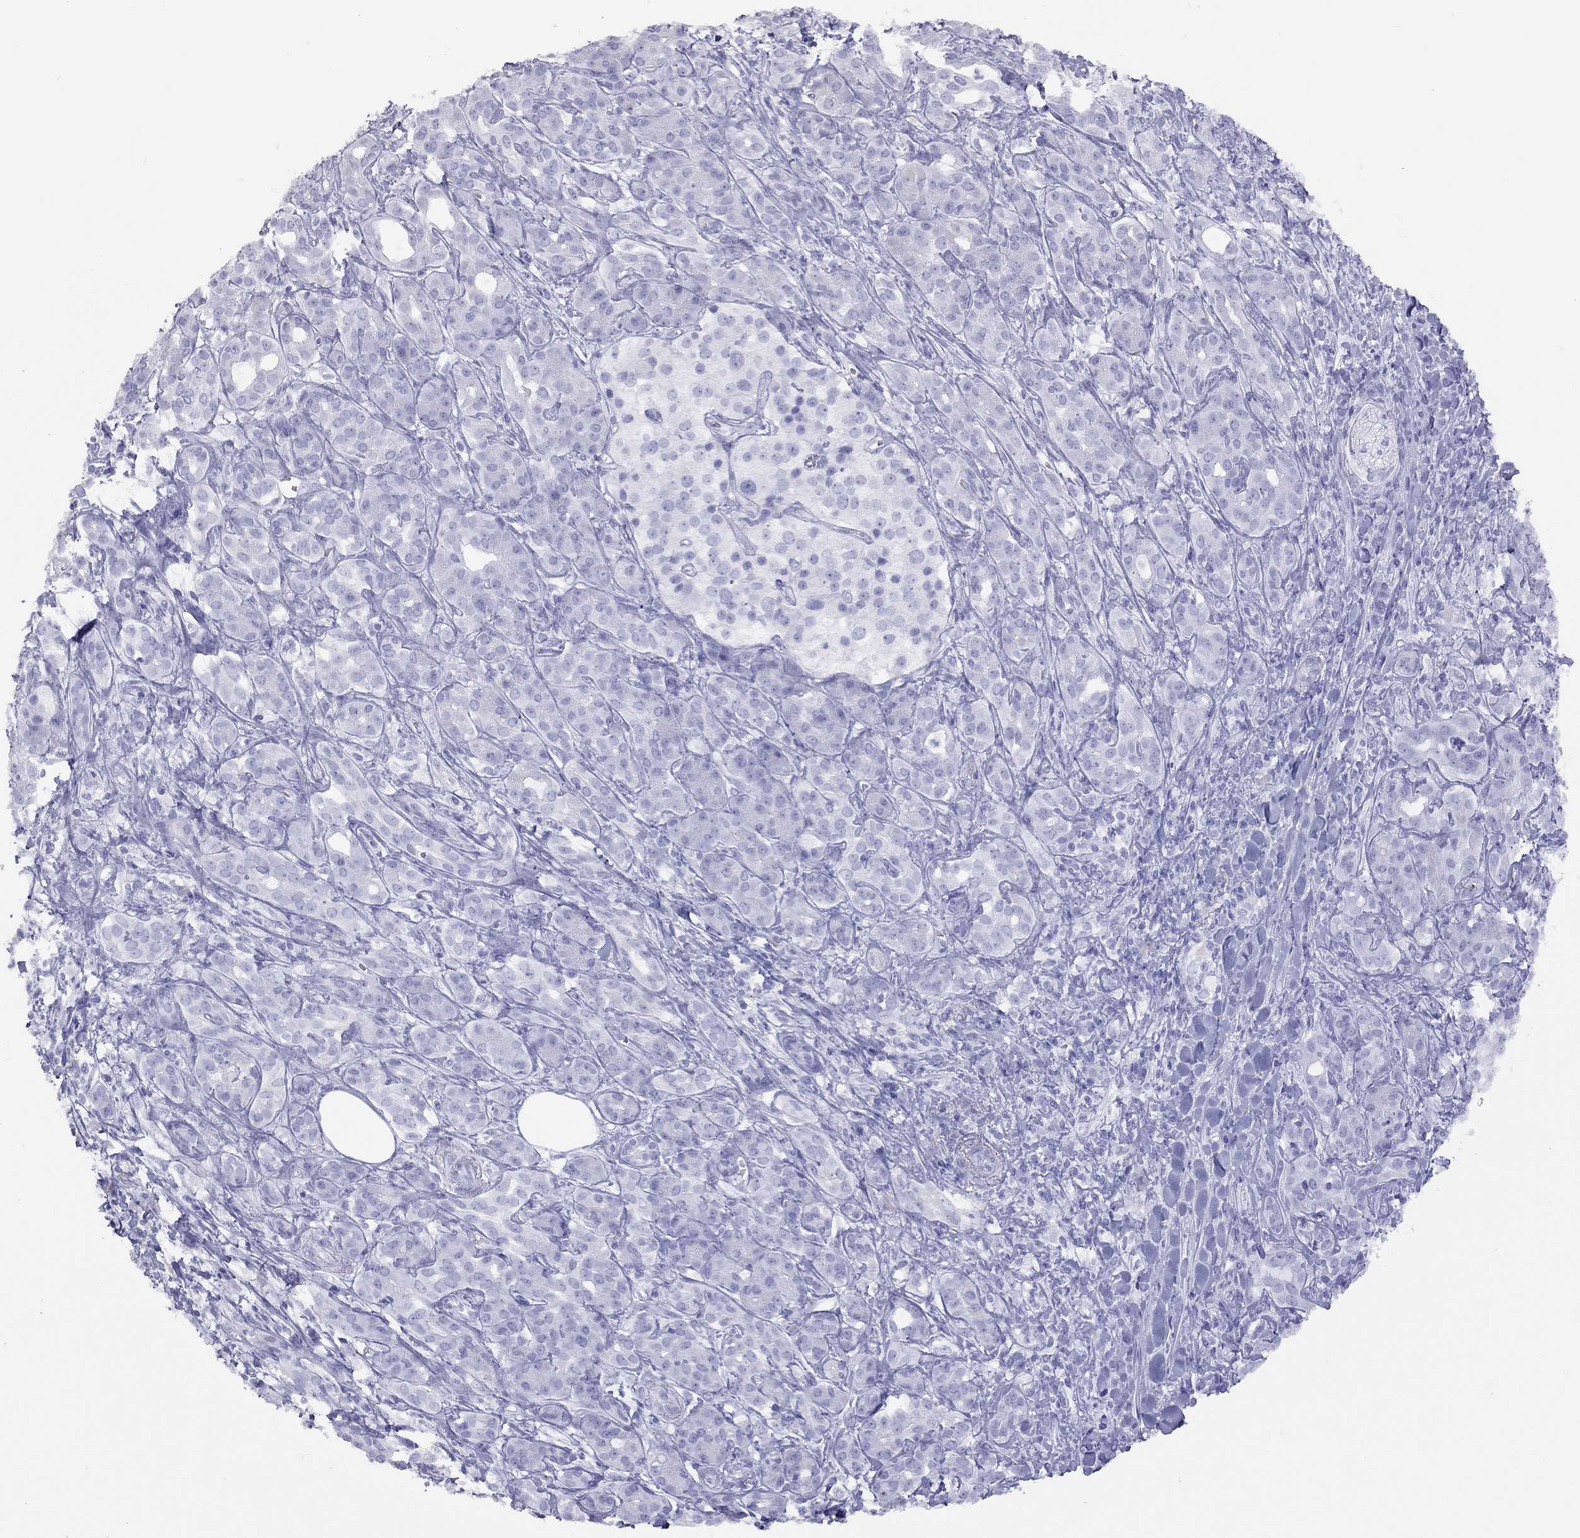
{"staining": {"intensity": "negative", "quantity": "none", "location": "none"}, "tissue": "pancreatic cancer", "cell_type": "Tumor cells", "image_type": "cancer", "snomed": [{"axis": "morphology", "description": "Adenocarcinoma, NOS"}, {"axis": "topography", "description": "Pancreas"}], "caption": "IHC of human adenocarcinoma (pancreatic) demonstrates no expression in tumor cells.", "gene": "STAG3", "patient": {"sex": "male", "age": 61}}